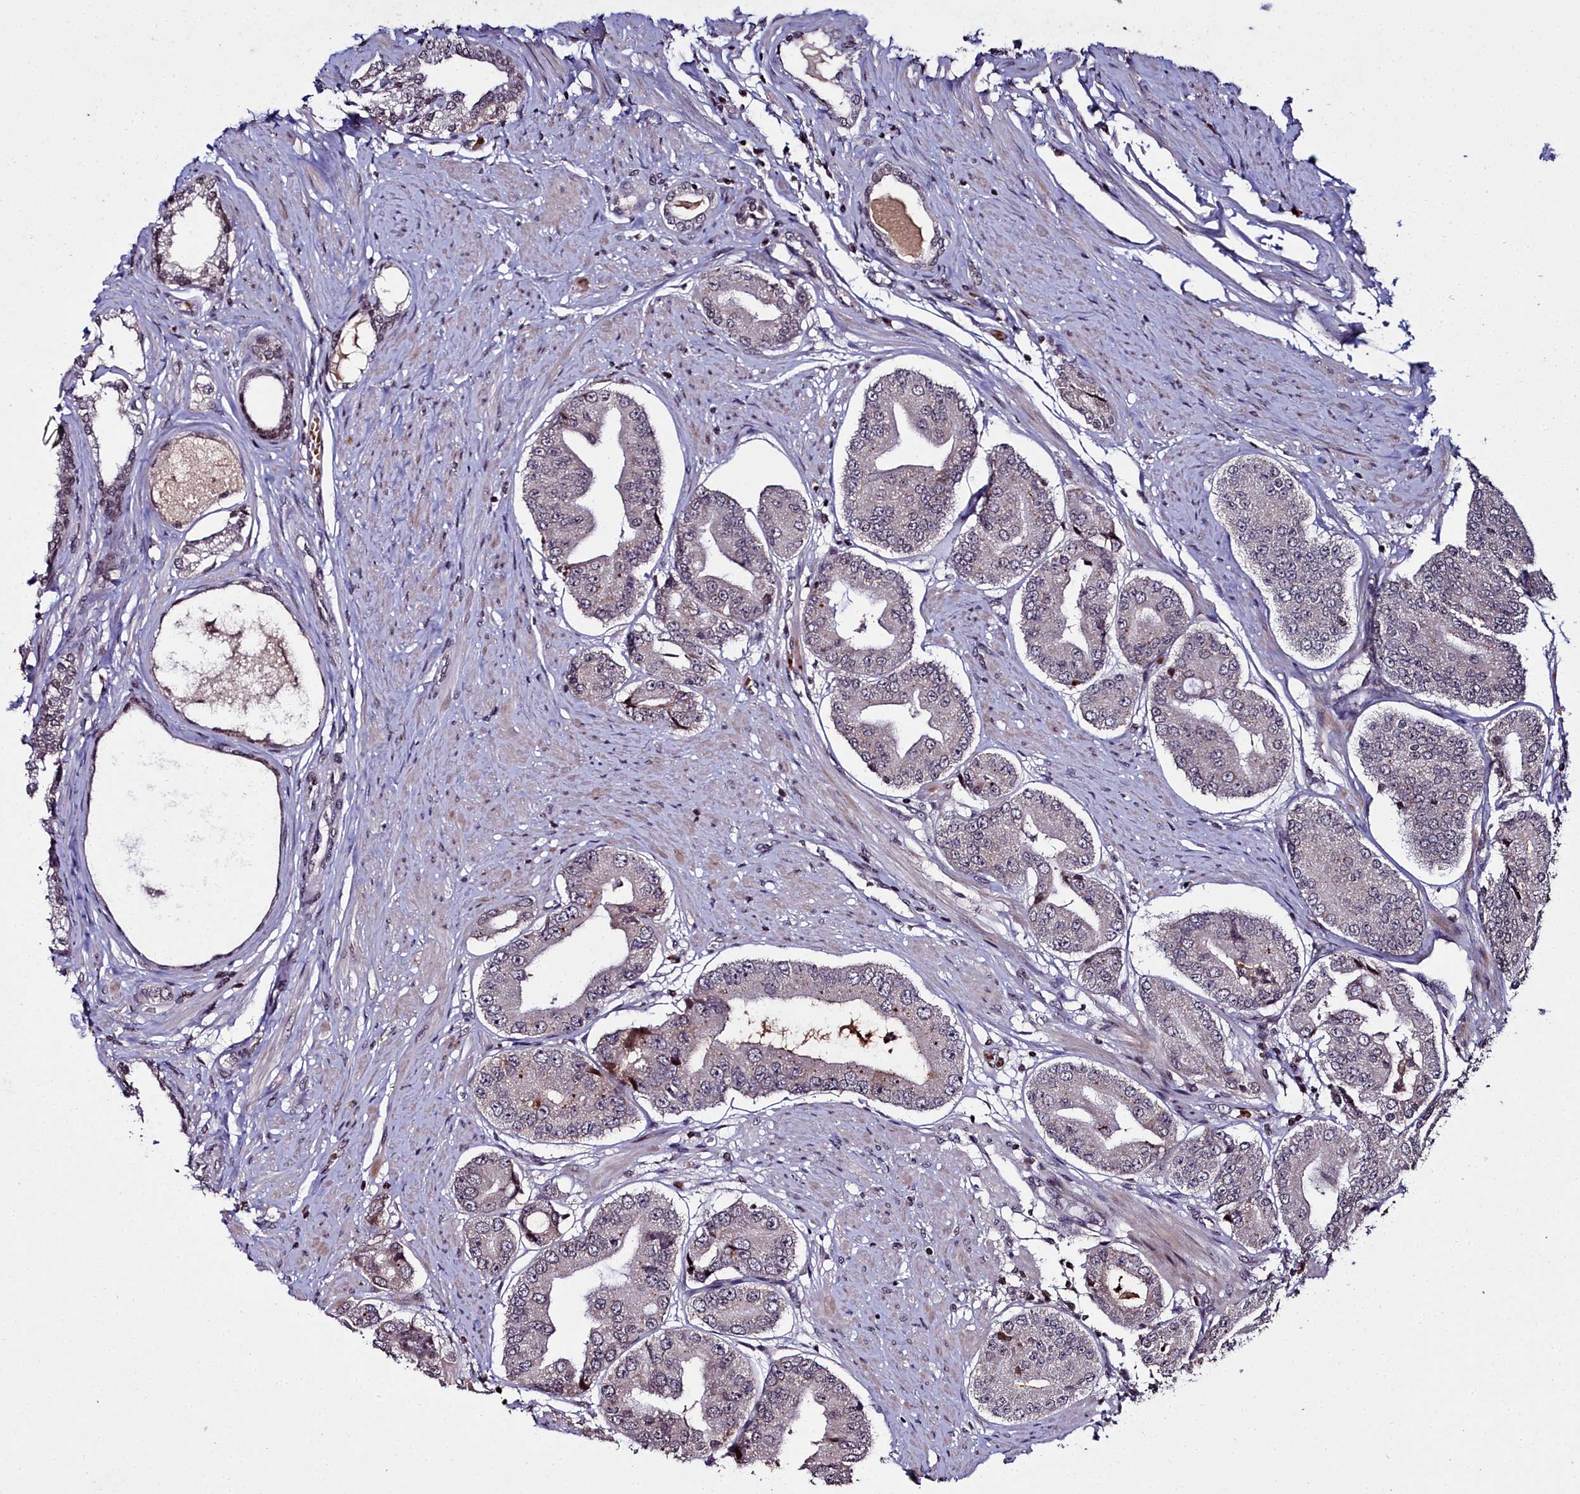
{"staining": {"intensity": "negative", "quantity": "none", "location": "none"}, "tissue": "prostate cancer", "cell_type": "Tumor cells", "image_type": "cancer", "snomed": [{"axis": "morphology", "description": "Adenocarcinoma, High grade"}, {"axis": "topography", "description": "Prostate"}], "caption": "Protein analysis of prostate high-grade adenocarcinoma demonstrates no significant positivity in tumor cells. Nuclei are stained in blue.", "gene": "FZD4", "patient": {"sex": "male", "age": 63}}